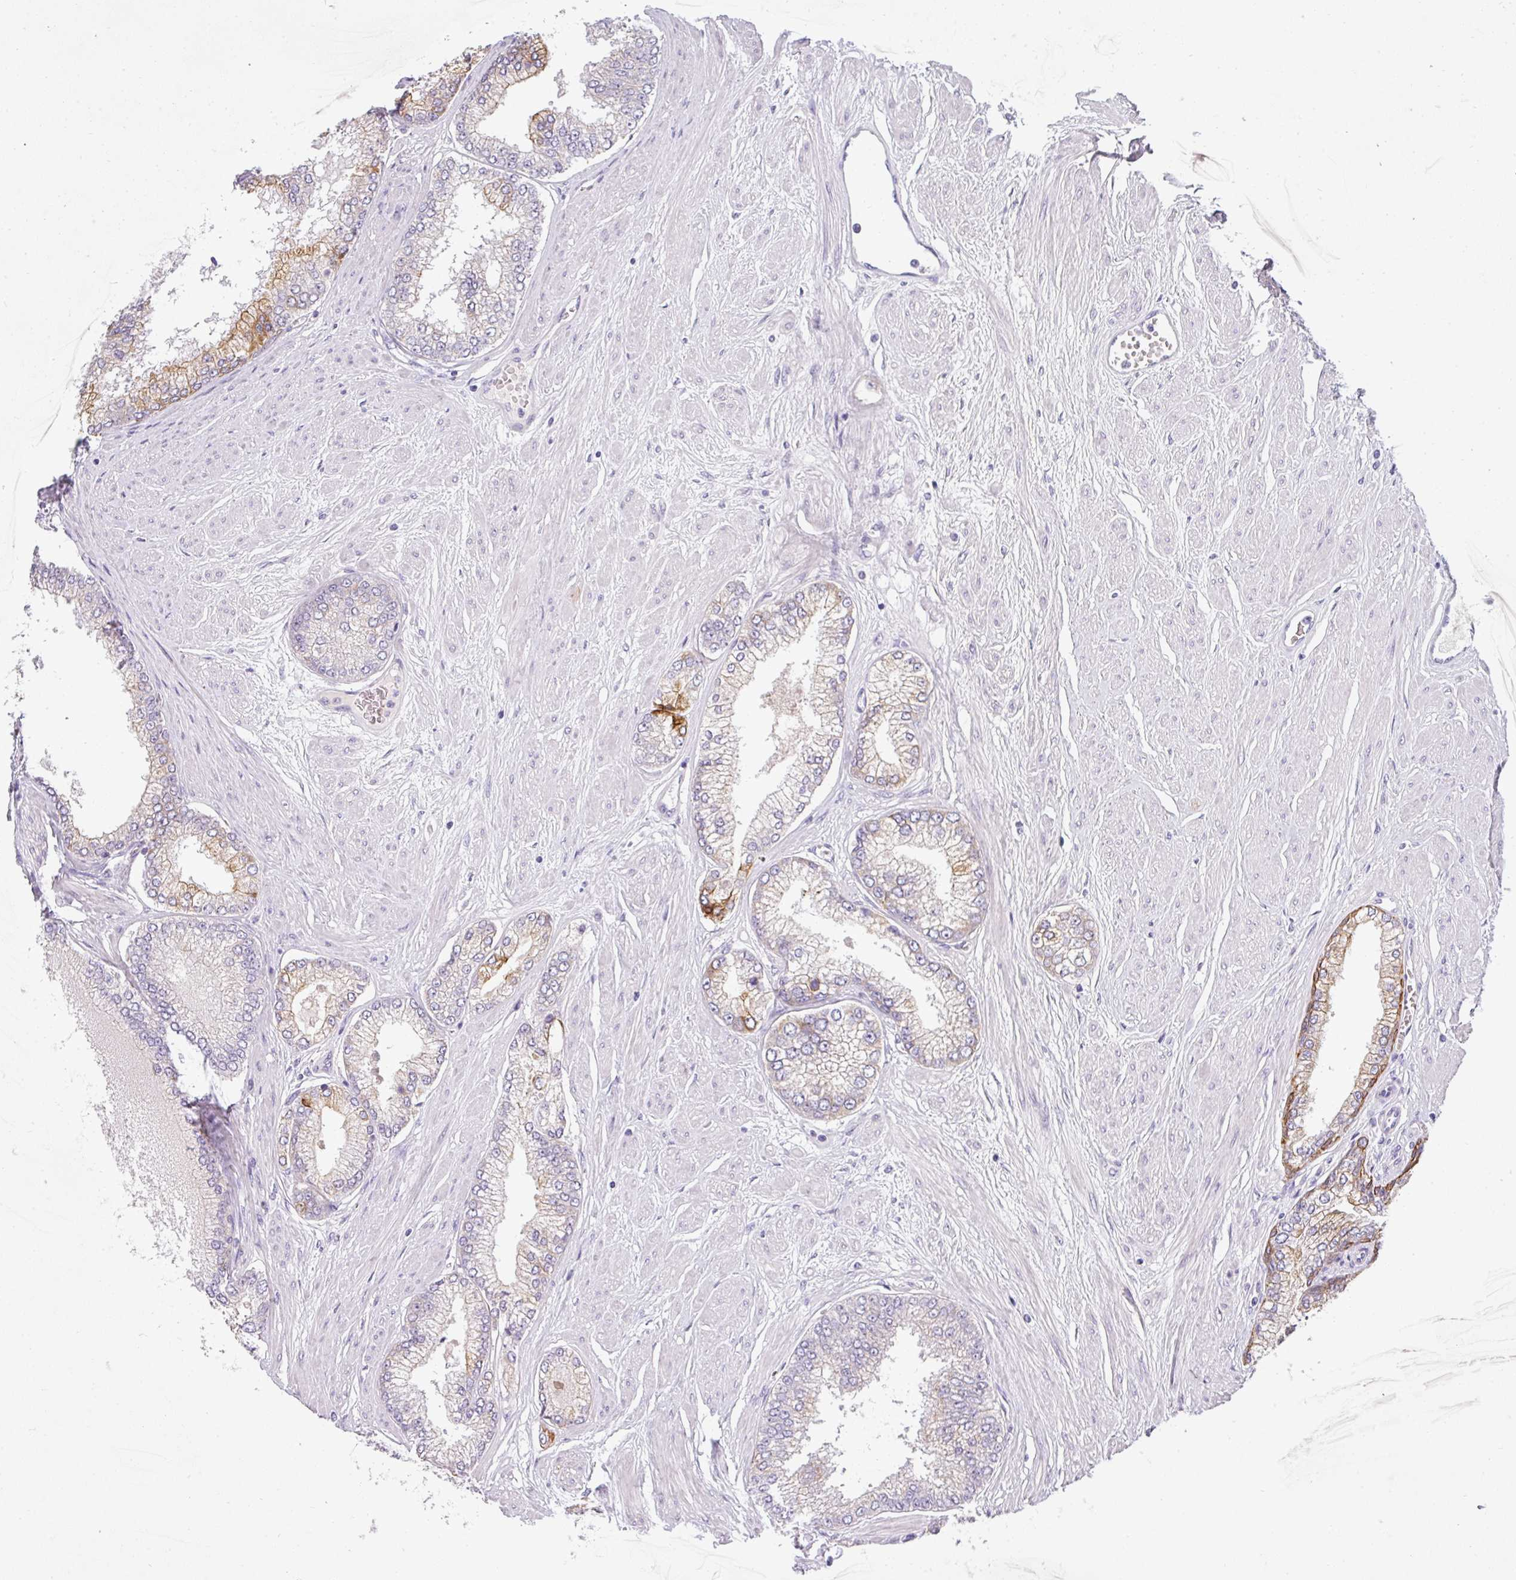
{"staining": {"intensity": "moderate", "quantity": "<25%", "location": "cytoplasmic/membranous"}, "tissue": "prostate cancer", "cell_type": "Tumor cells", "image_type": "cancer", "snomed": [{"axis": "morphology", "description": "Adenocarcinoma, Low grade"}, {"axis": "topography", "description": "Prostate"}], "caption": "Immunohistochemical staining of prostate cancer (low-grade adenocarcinoma) exhibits low levels of moderate cytoplasmic/membranous protein staining in approximately <25% of tumor cells. (Stains: DAB in brown, nuclei in blue, Microscopy: brightfield microscopy at high magnification).", "gene": "ASXL3", "patient": {"sex": "male", "age": 55}}